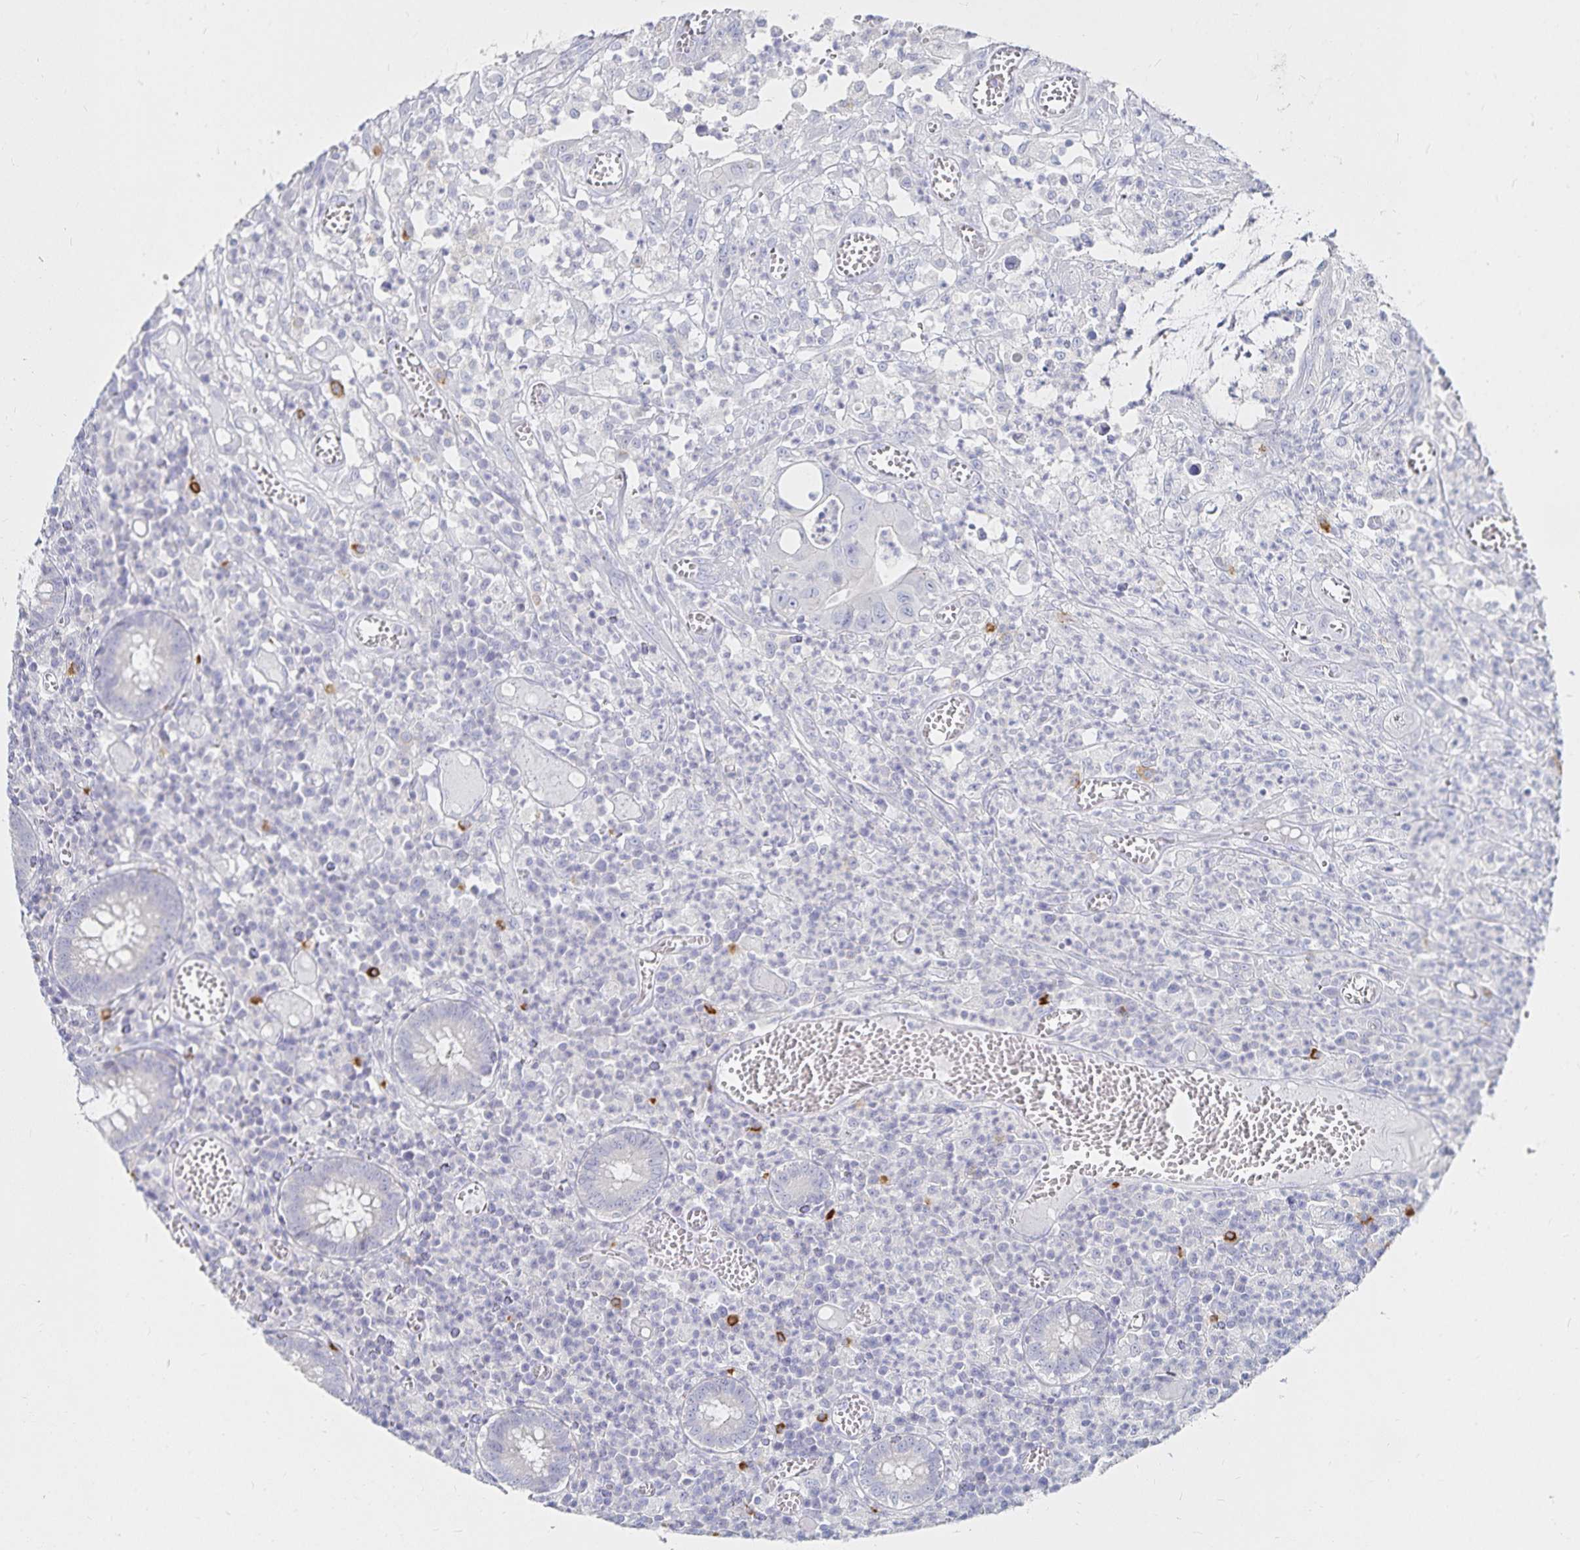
{"staining": {"intensity": "negative", "quantity": "none", "location": "none"}, "tissue": "colorectal cancer", "cell_type": "Tumor cells", "image_type": "cancer", "snomed": [{"axis": "morphology", "description": "Normal tissue, NOS"}, {"axis": "morphology", "description": "Adenocarcinoma, NOS"}, {"axis": "topography", "description": "Colon"}], "caption": "High magnification brightfield microscopy of adenocarcinoma (colorectal) stained with DAB (3,3'-diaminobenzidine) (brown) and counterstained with hematoxylin (blue): tumor cells show no significant staining.", "gene": "TNIP1", "patient": {"sex": "male", "age": 65}}